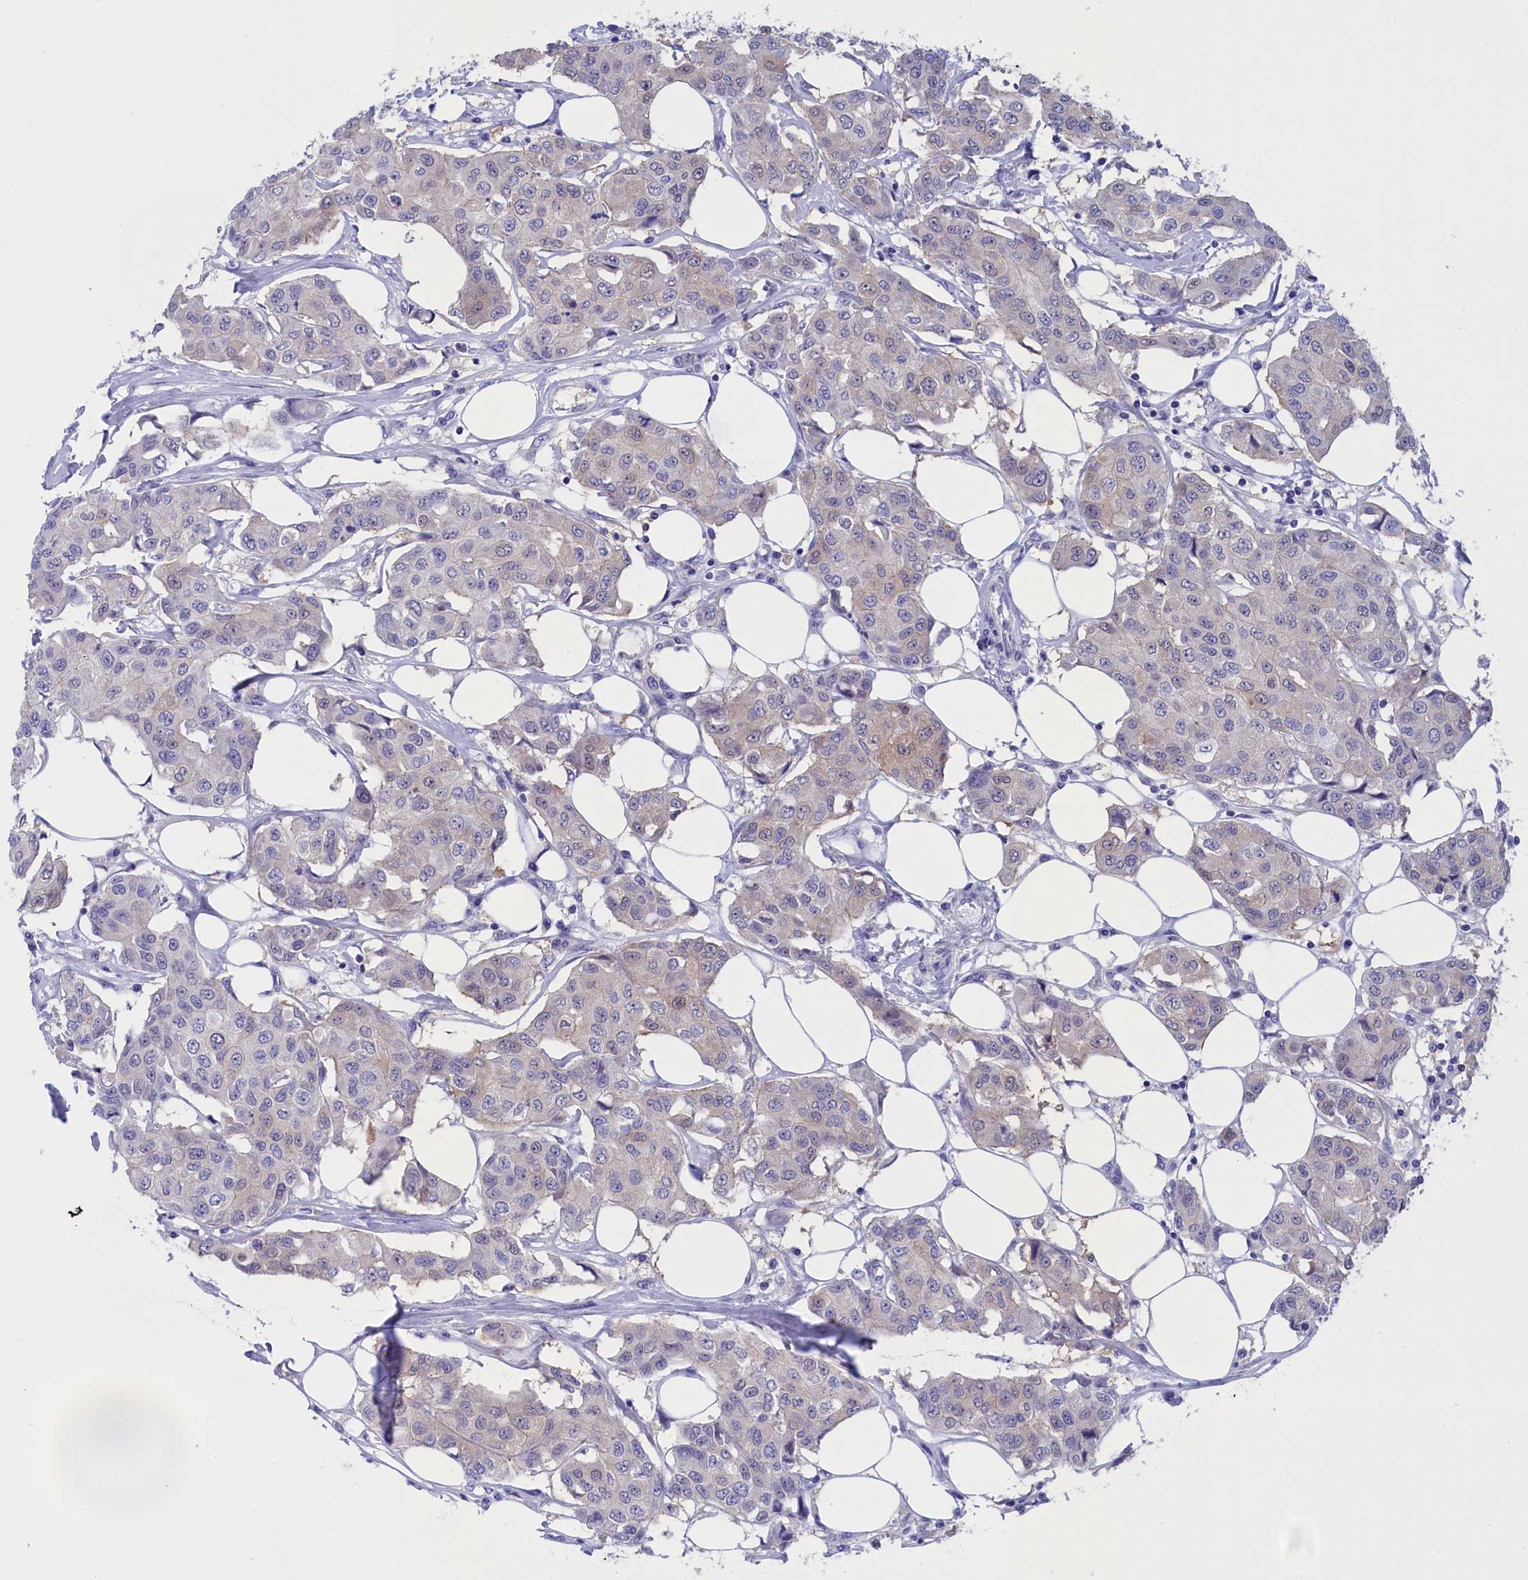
{"staining": {"intensity": "negative", "quantity": "none", "location": "none"}, "tissue": "breast cancer", "cell_type": "Tumor cells", "image_type": "cancer", "snomed": [{"axis": "morphology", "description": "Duct carcinoma"}, {"axis": "topography", "description": "Breast"}], "caption": "Immunohistochemical staining of human breast cancer (infiltrating ductal carcinoma) displays no significant positivity in tumor cells. Nuclei are stained in blue.", "gene": "VPS35L", "patient": {"sex": "female", "age": 80}}